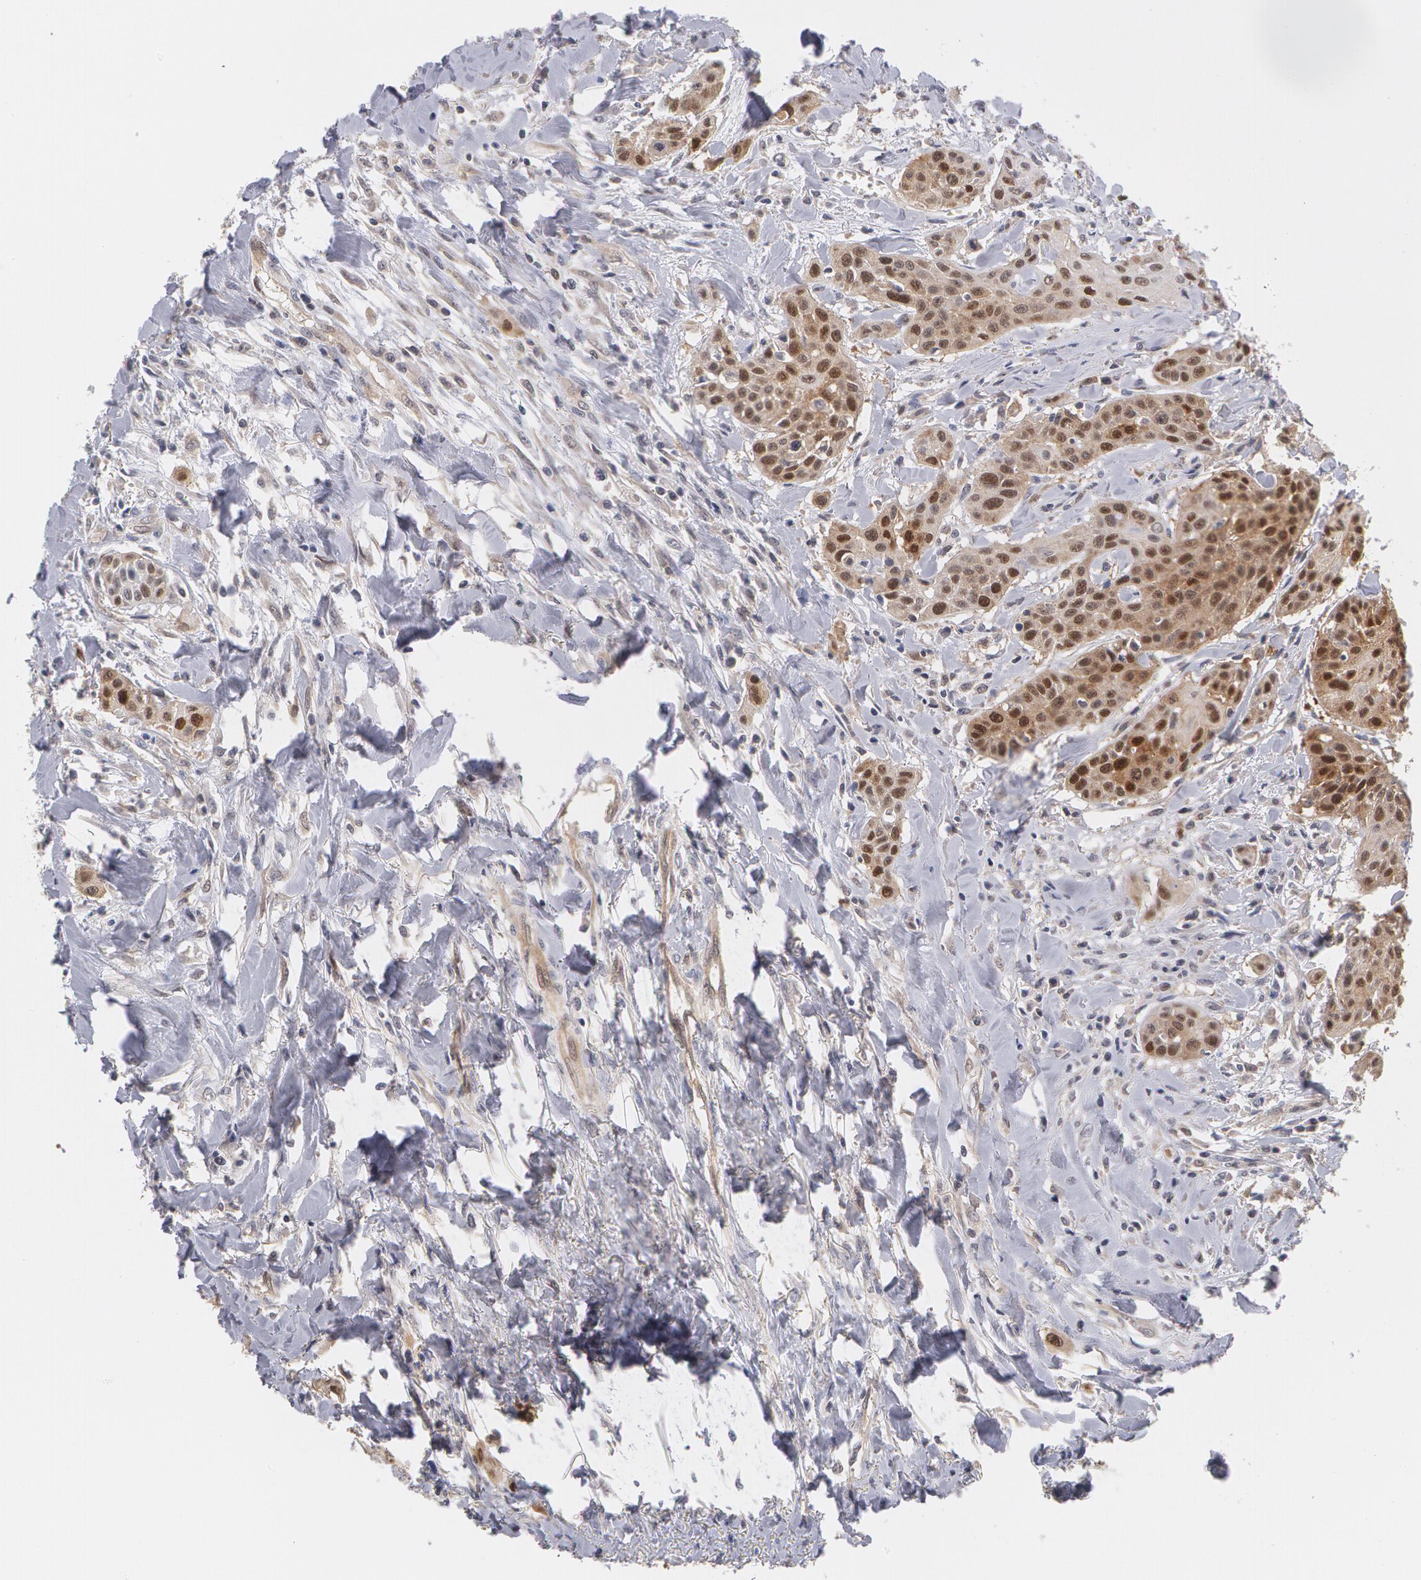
{"staining": {"intensity": "moderate", "quantity": "25%-75%", "location": "cytoplasmic/membranous,nuclear"}, "tissue": "head and neck cancer", "cell_type": "Tumor cells", "image_type": "cancer", "snomed": [{"axis": "morphology", "description": "Squamous cell carcinoma, NOS"}, {"axis": "morphology", "description": "Squamous cell carcinoma, metastatic, NOS"}, {"axis": "topography", "description": "Lymph node"}, {"axis": "topography", "description": "Salivary gland"}, {"axis": "topography", "description": "Head-Neck"}], "caption": "Head and neck squamous cell carcinoma tissue displays moderate cytoplasmic/membranous and nuclear staining in about 25%-75% of tumor cells, visualized by immunohistochemistry.", "gene": "TXNRD1", "patient": {"sex": "female", "age": 74}}